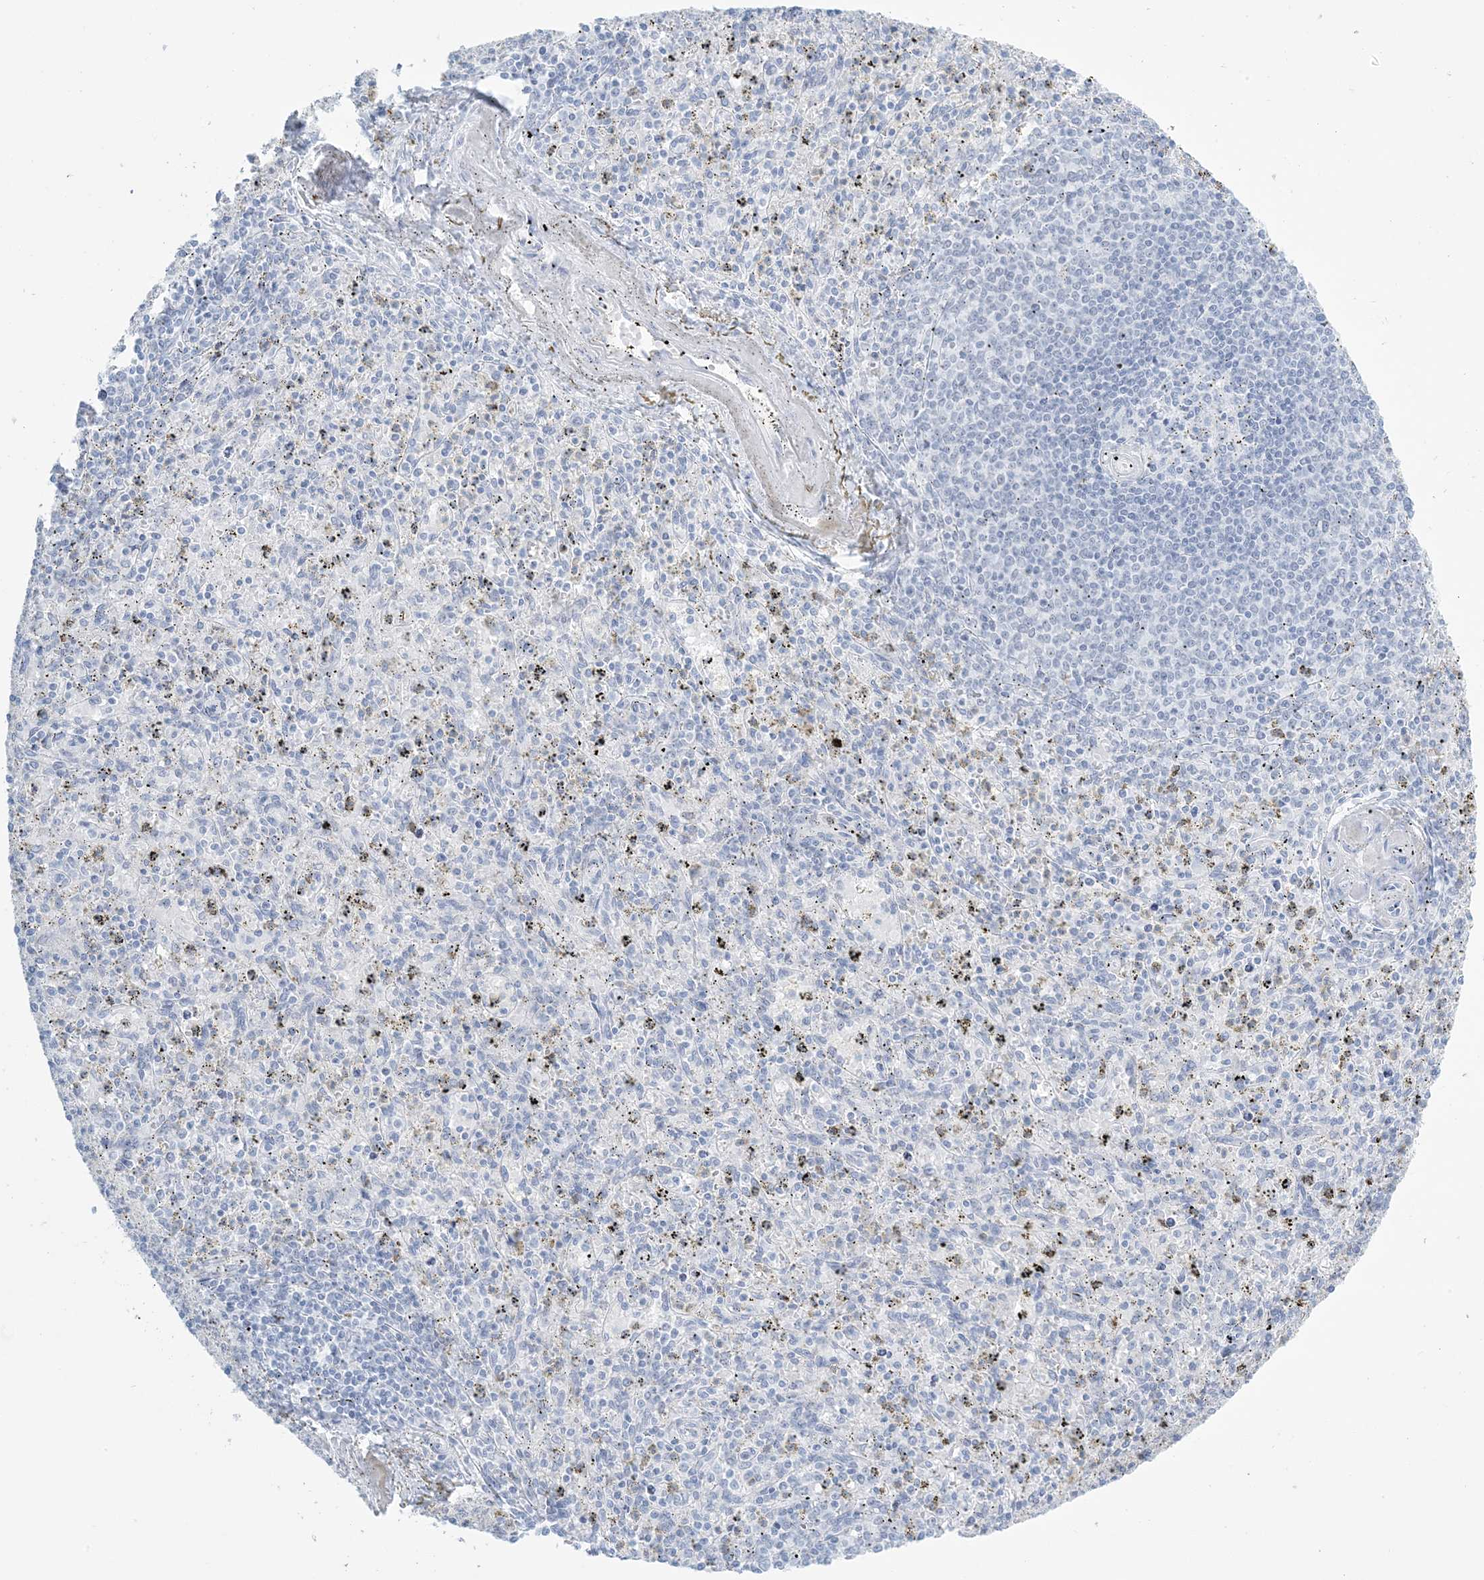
{"staining": {"intensity": "negative", "quantity": "none", "location": "none"}, "tissue": "spleen", "cell_type": "Cells in red pulp", "image_type": "normal", "snomed": [{"axis": "morphology", "description": "Normal tissue, NOS"}, {"axis": "topography", "description": "Spleen"}], "caption": "Image shows no significant protein staining in cells in red pulp of unremarkable spleen. (DAB (3,3'-diaminobenzidine) immunohistochemistry (IHC) visualized using brightfield microscopy, high magnification).", "gene": "AGXT", "patient": {"sex": "male", "age": 72}}